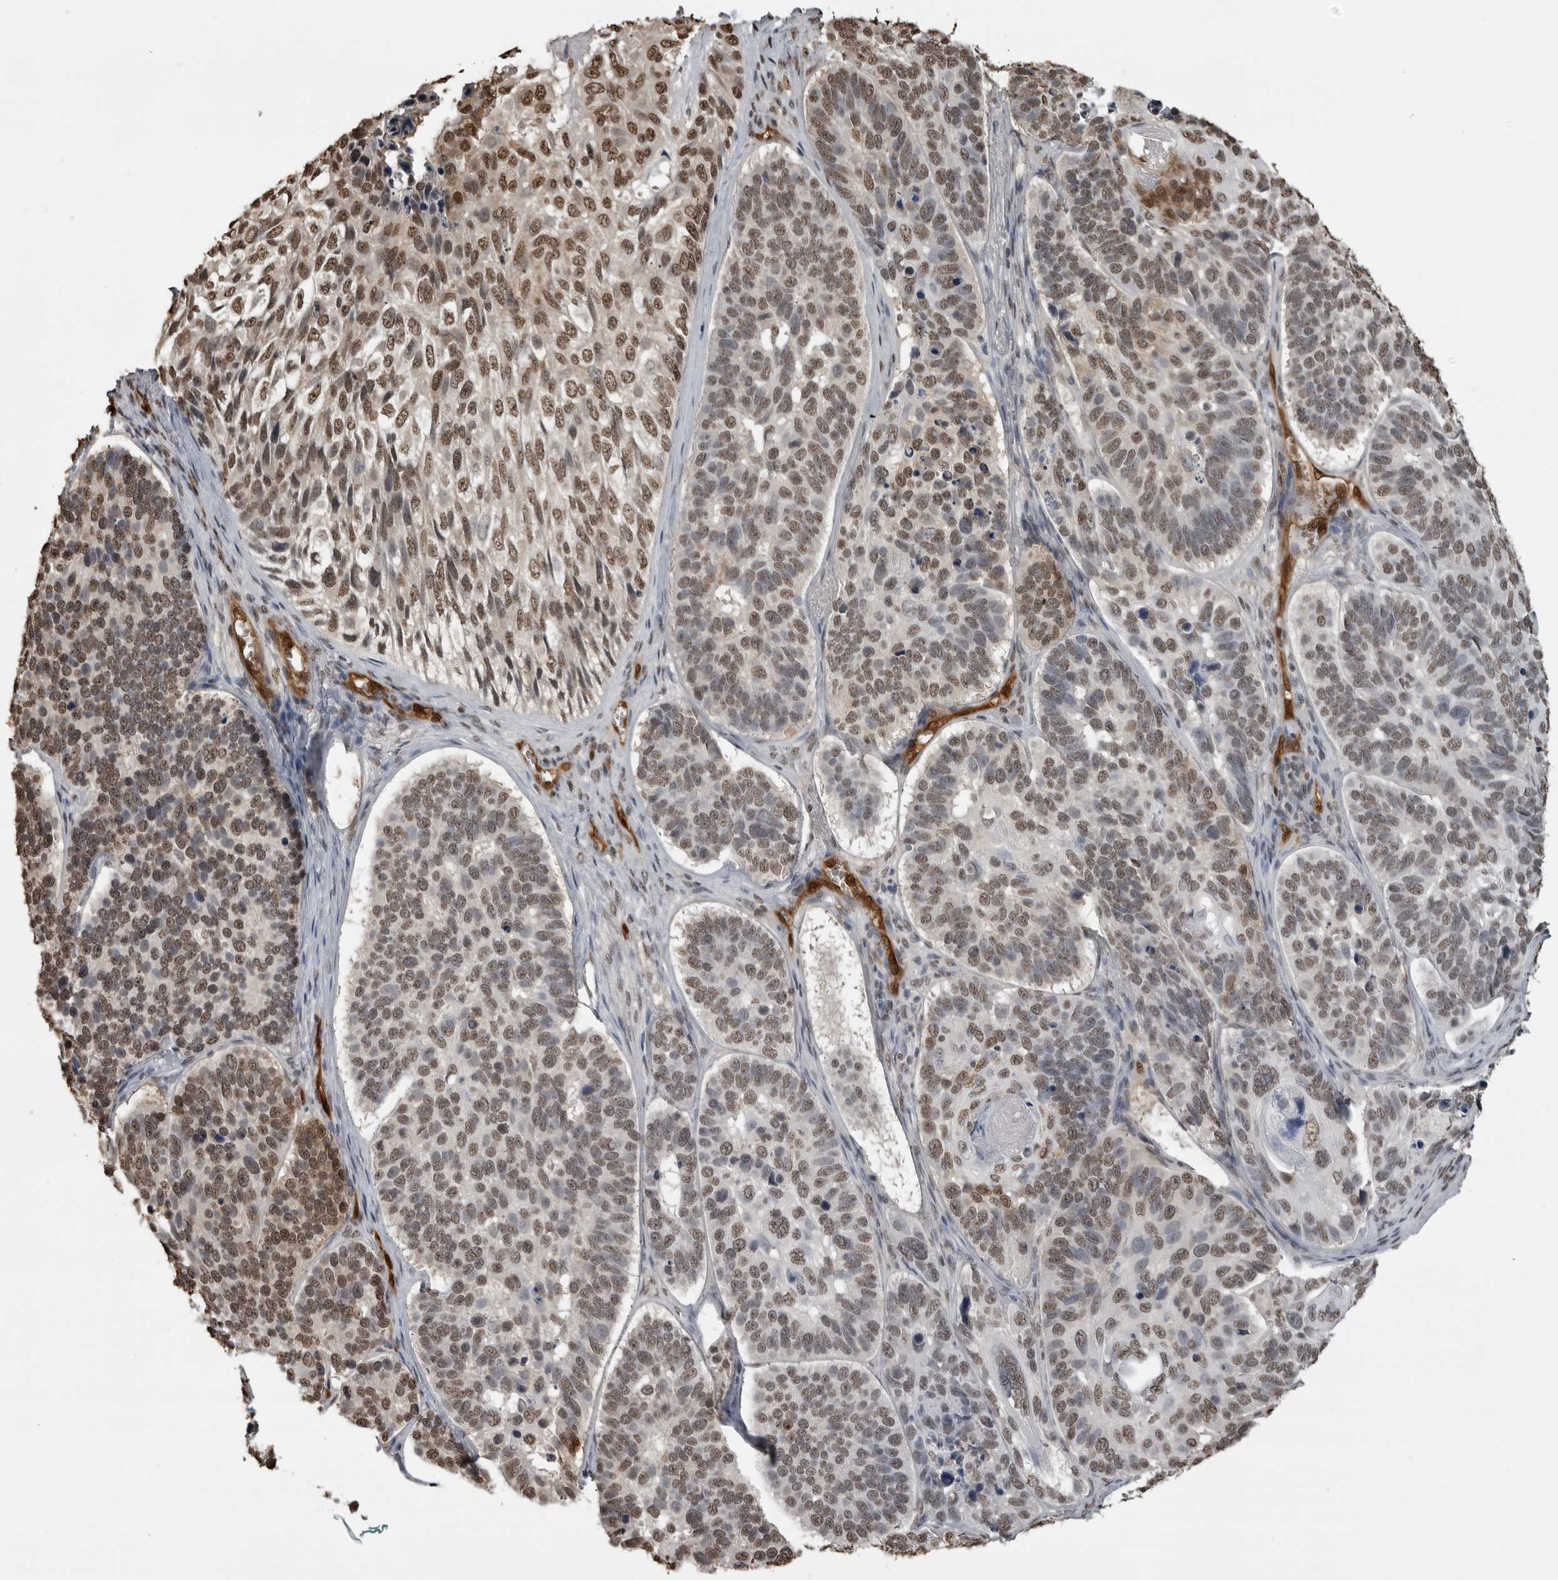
{"staining": {"intensity": "moderate", "quantity": ">75%", "location": "nuclear"}, "tissue": "skin cancer", "cell_type": "Tumor cells", "image_type": "cancer", "snomed": [{"axis": "morphology", "description": "Basal cell carcinoma"}, {"axis": "topography", "description": "Skin"}], "caption": "About >75% of tumor cells in skin cancer display moderate nuclear protein staining as visualized by brown immunohistochemical staining.", "gene": "SMAD2", "patient": {"sex": "male", "age": 62}}